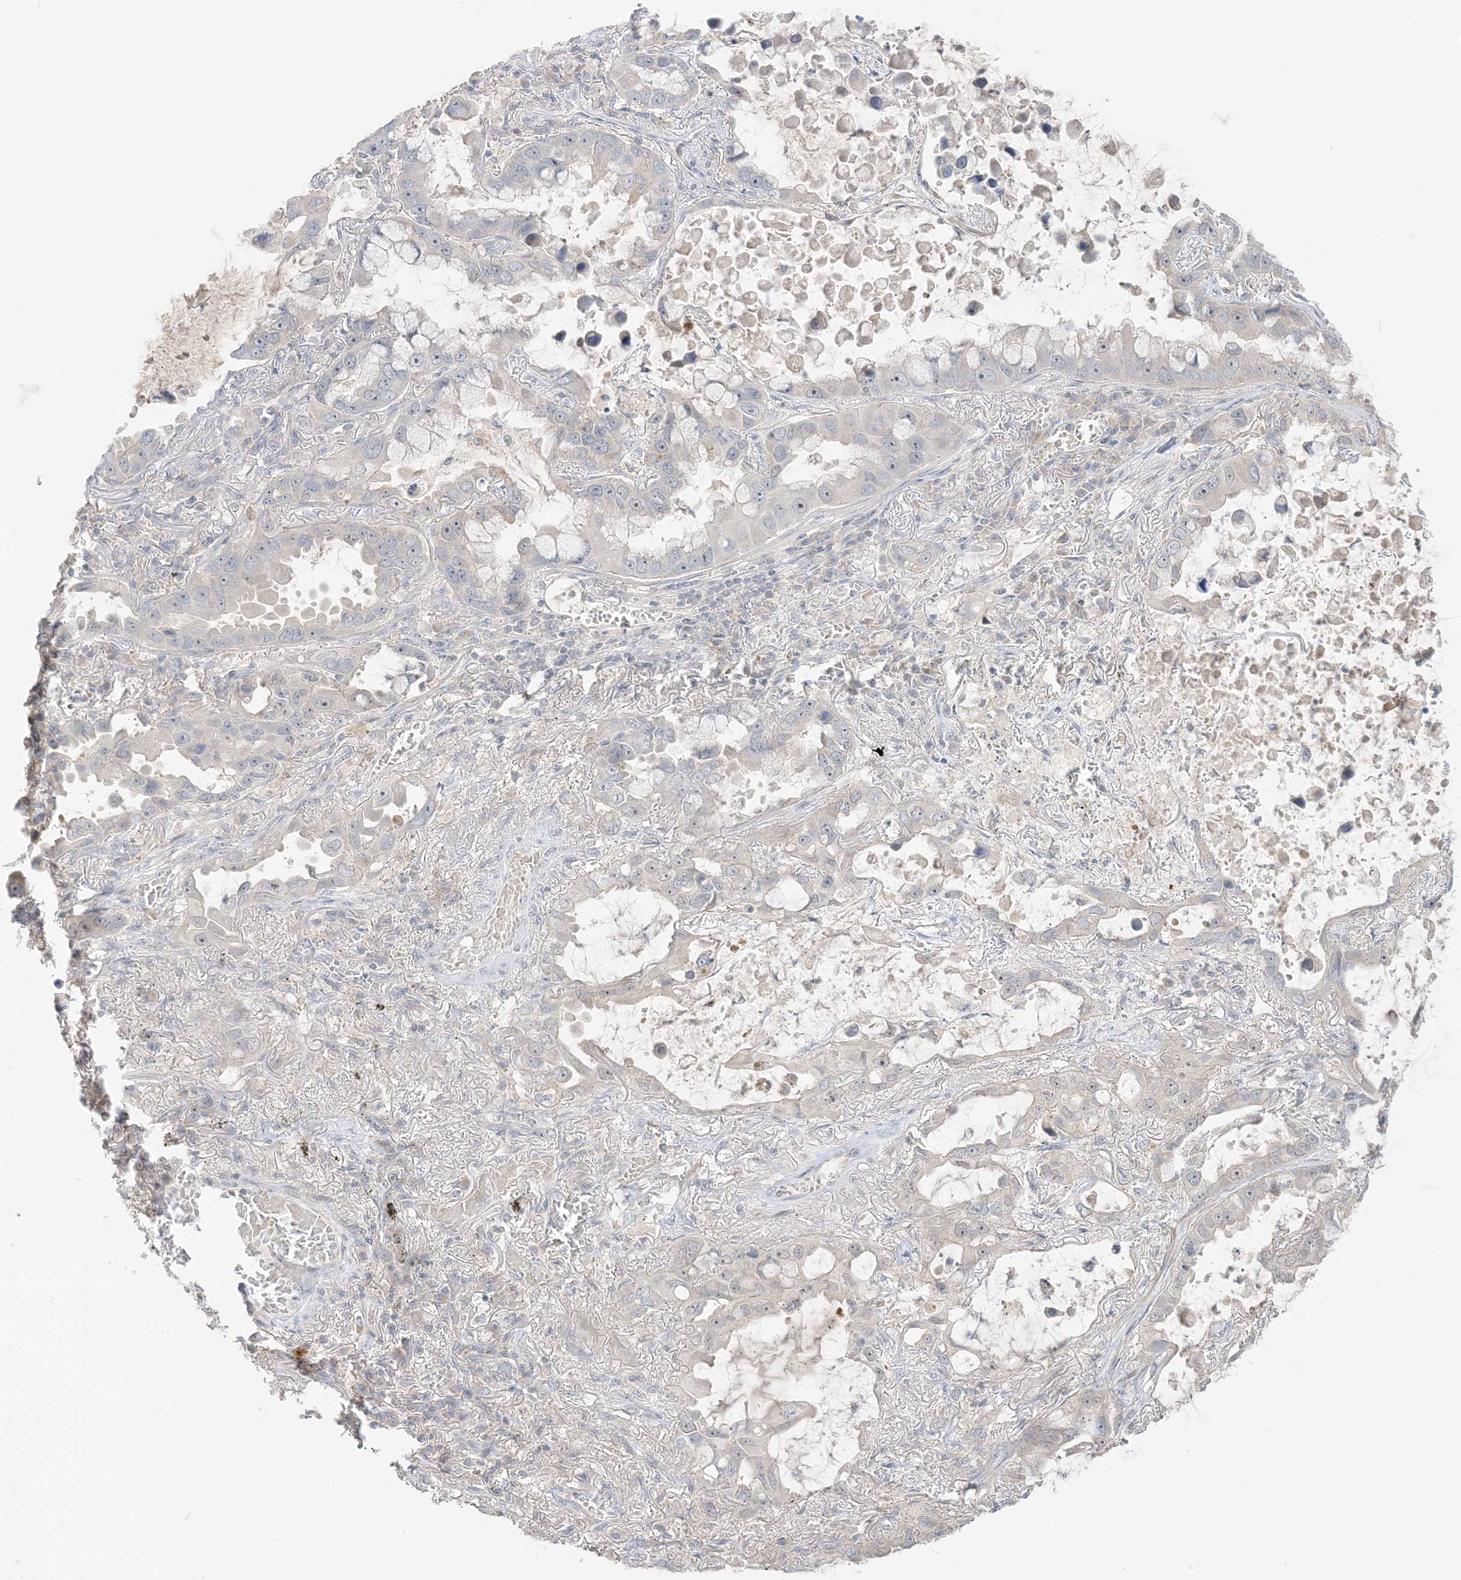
{"staining": {"intensity": "negative", "quantity": "none", "location": "none"}, "tissue": "lung cancer", "cell_type": "Tumor cells", "image_type": "cancer", "snomed": [{"axis": "morphology", "description": "Adenocarcinoma, NOS"}, {"axis": "topography", "description": "Lung"}], "caption": "Human lung adenocarcinoma stained for a protein using immunohistochemistry demonstrates no positivity in tumor cells.", "gene": "ETAA1", "patient": {"sex": "male", "age": 64}}